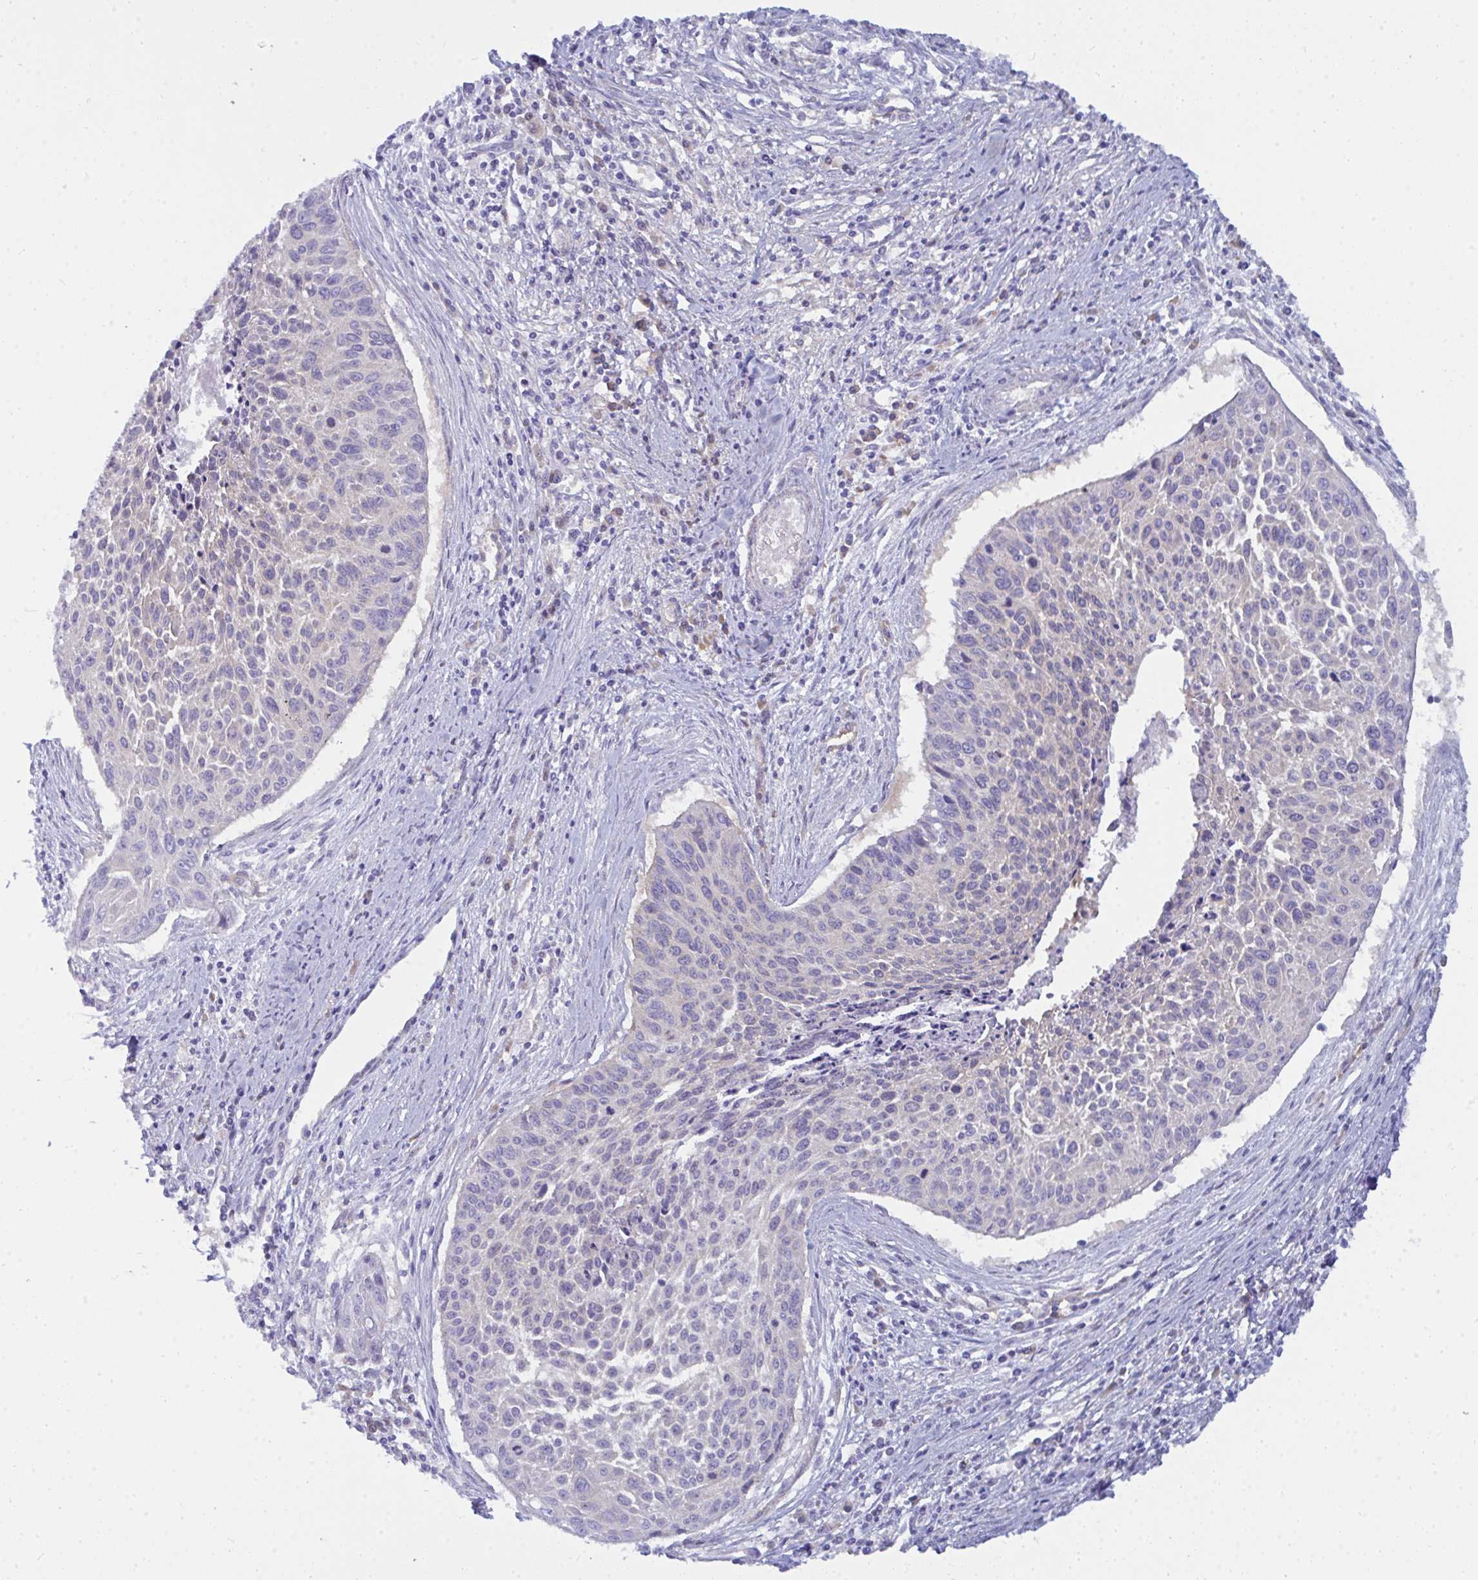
{"staining": {"intensity": "negative", "quantity": "none", "location": "none"}, "tissue": "cervical cancer", "cell_type": "Tumor cells", "image_type": "cancer", "snomed": [{"axis": "morphology", "description": "Squamous cell carcinoma, NOS"}, {"axis": "topography", "description": "Cervix"}], "caption": "Immunohistochemistry (IHC) photomicrograph of neoplastic tissue: cervical squamous cell carcinoma stained with DAB shows no significant protein positivity in tumor cells.", "gene": "GAB1", "patient": {"sex": "female", "age": 55}}